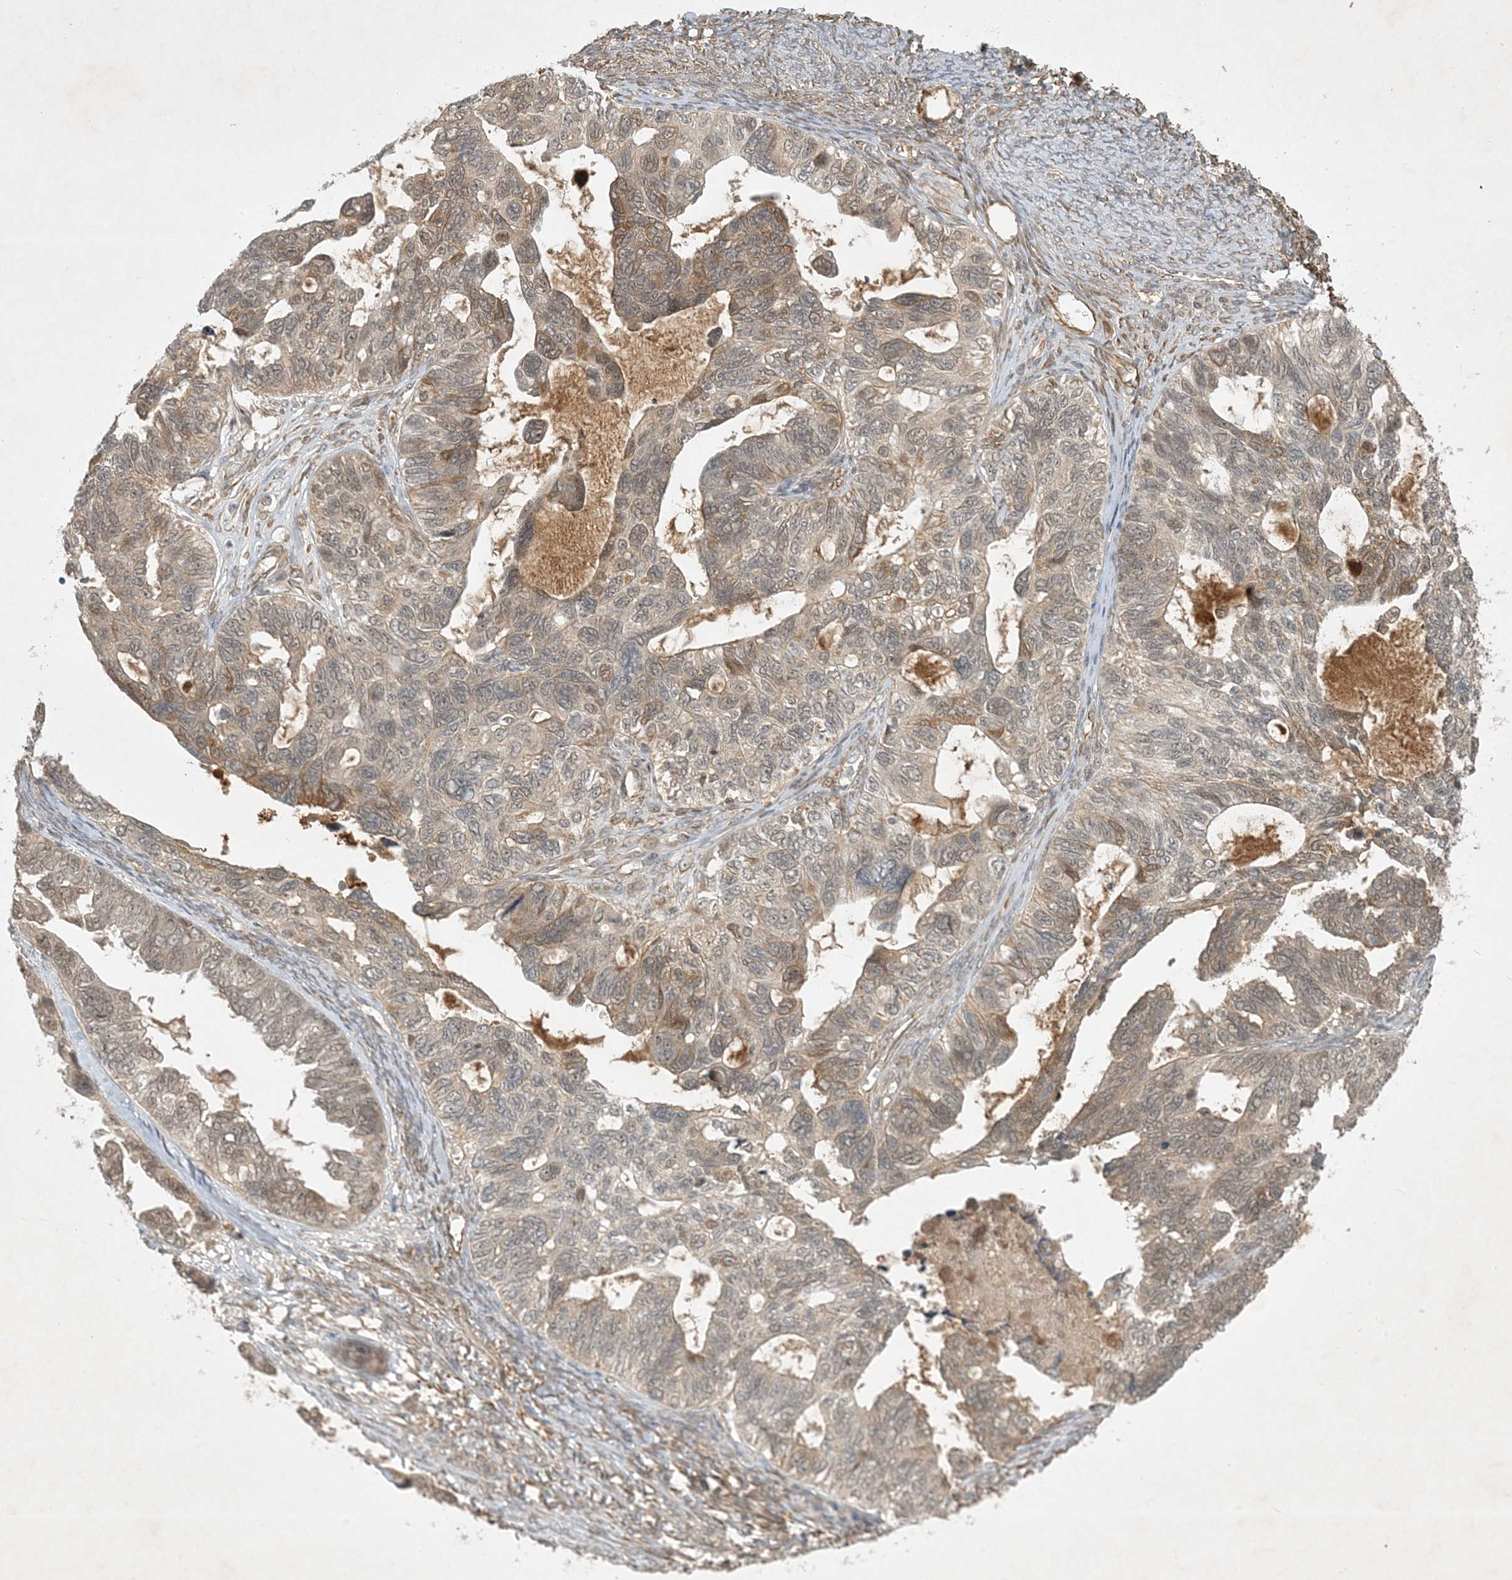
{"staining": {"intensity": "weak", "quantity": "<25%", "location": "nuclear"}, "tissue": "ovarian cancer", "cell_type": "Tumor cells", "image_type": "cancer", "snomed": [{"axis": "morphology", "description": "Cystadenocarcinoma, serous, NOS"}, {"axis": "topography", "description": "Ovary"}], "caption": "The immunohistochemistry image has no significant expression in tumor cells of ovarian serous cystadenocarcinoma tissue.", "gene": "ZCCHC4", "patient": {"sex": "female", "age": 79}}